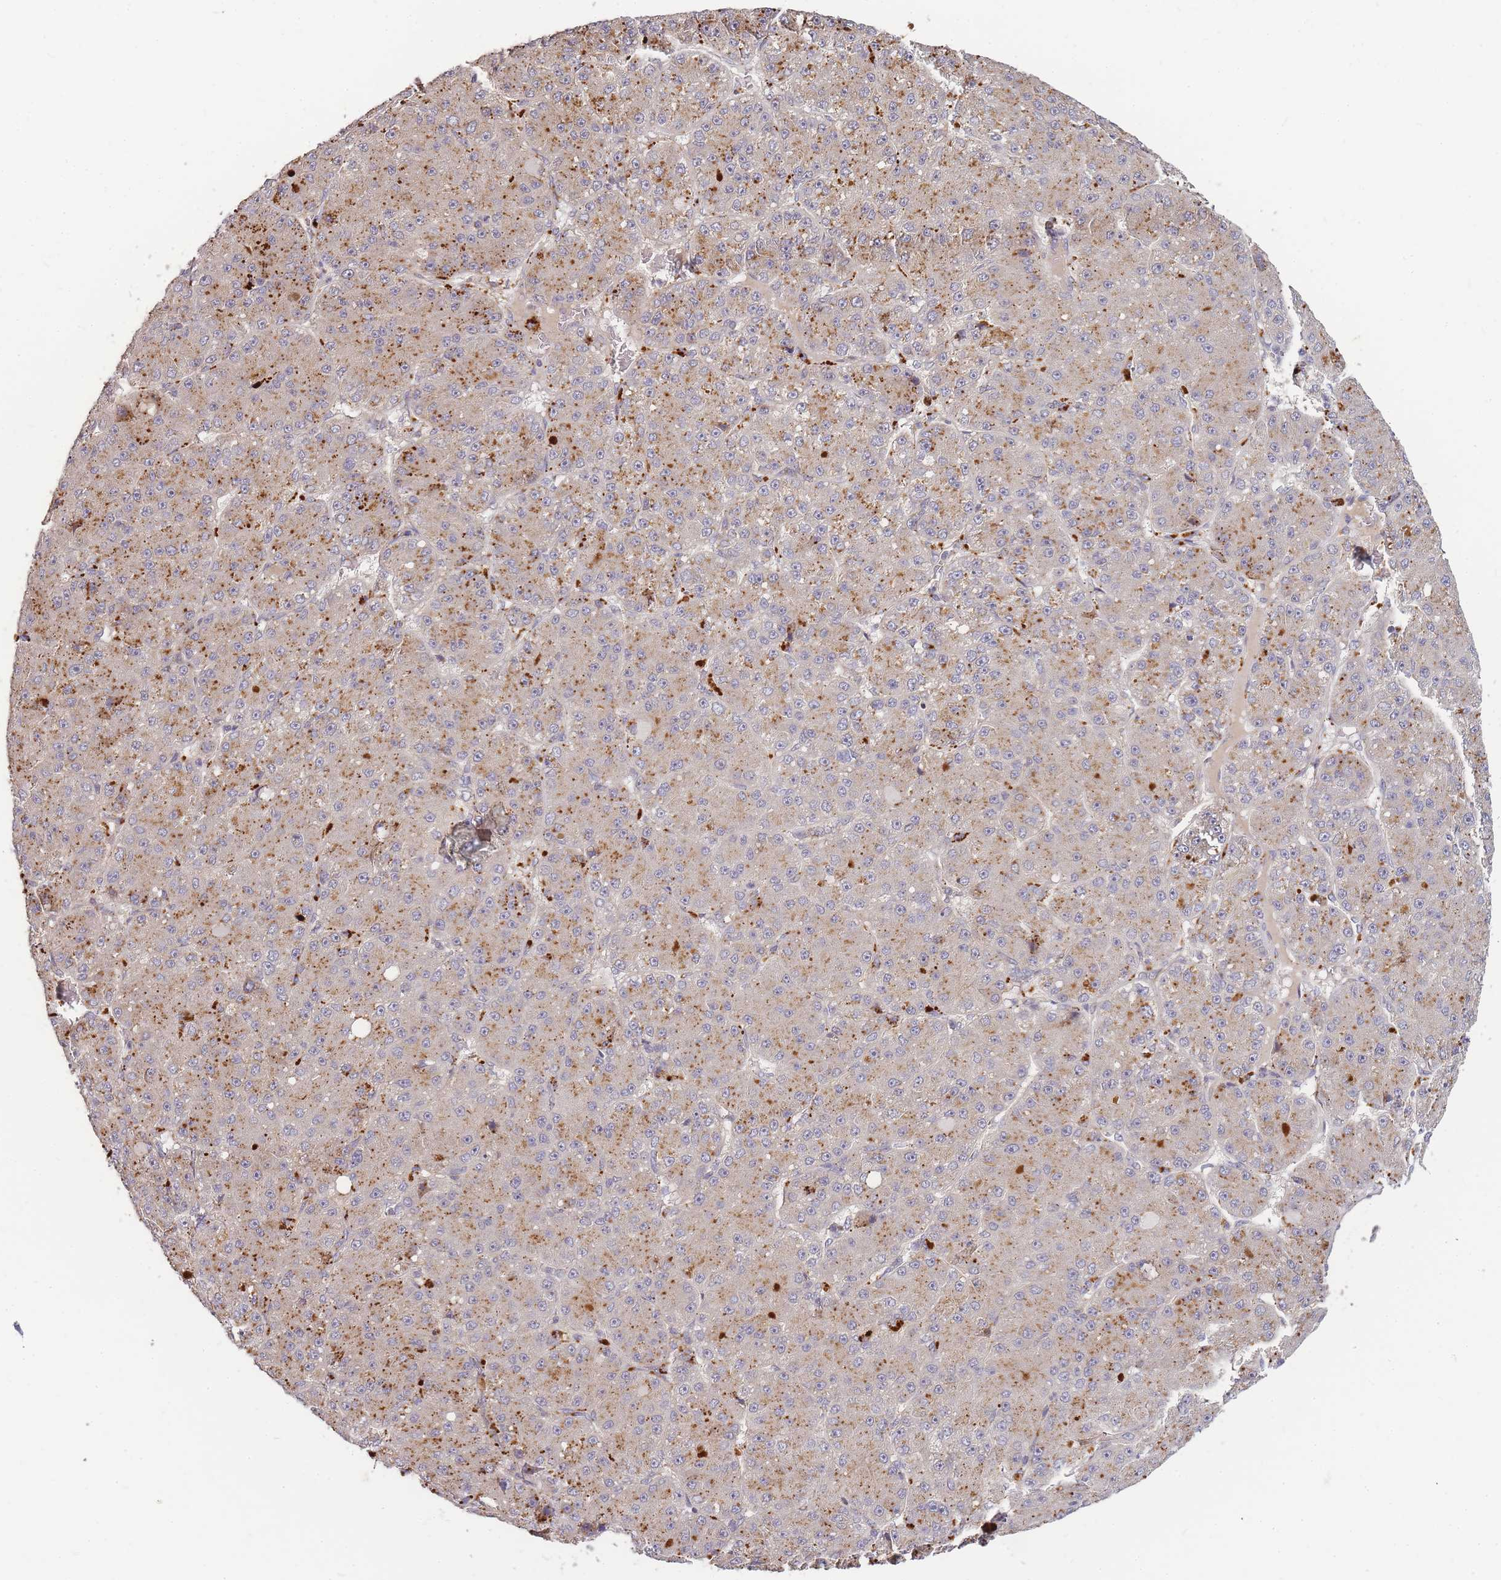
{"staining": {"intensity": "moderate", "quantity": ">75%", "location": "cytoplasmic/membranous"}, "tissue": "liver cancer", "cell_type": "Tumor cells", "image_type": "cancer", "snomed": [{"axis": "morphology", "description": "Carcinoma, Hepatocellular, NOS"}, {"axis": "topography", "description": "Liver"}], "caption": "Brown immunohistochemical staining in liver hepatocellular carcinoma demonstrates moderate cytoplasmic/membranous staining in about >75% of tumor cells. The protein of interest is stained brown, and the nuclei are stained in blue (DAB (3,3'-diaminobenzidine) IHC with brightfield microscopy, high magnification).", "gene": "ATG5", "patient": {"sex": "male", "age": 67}}